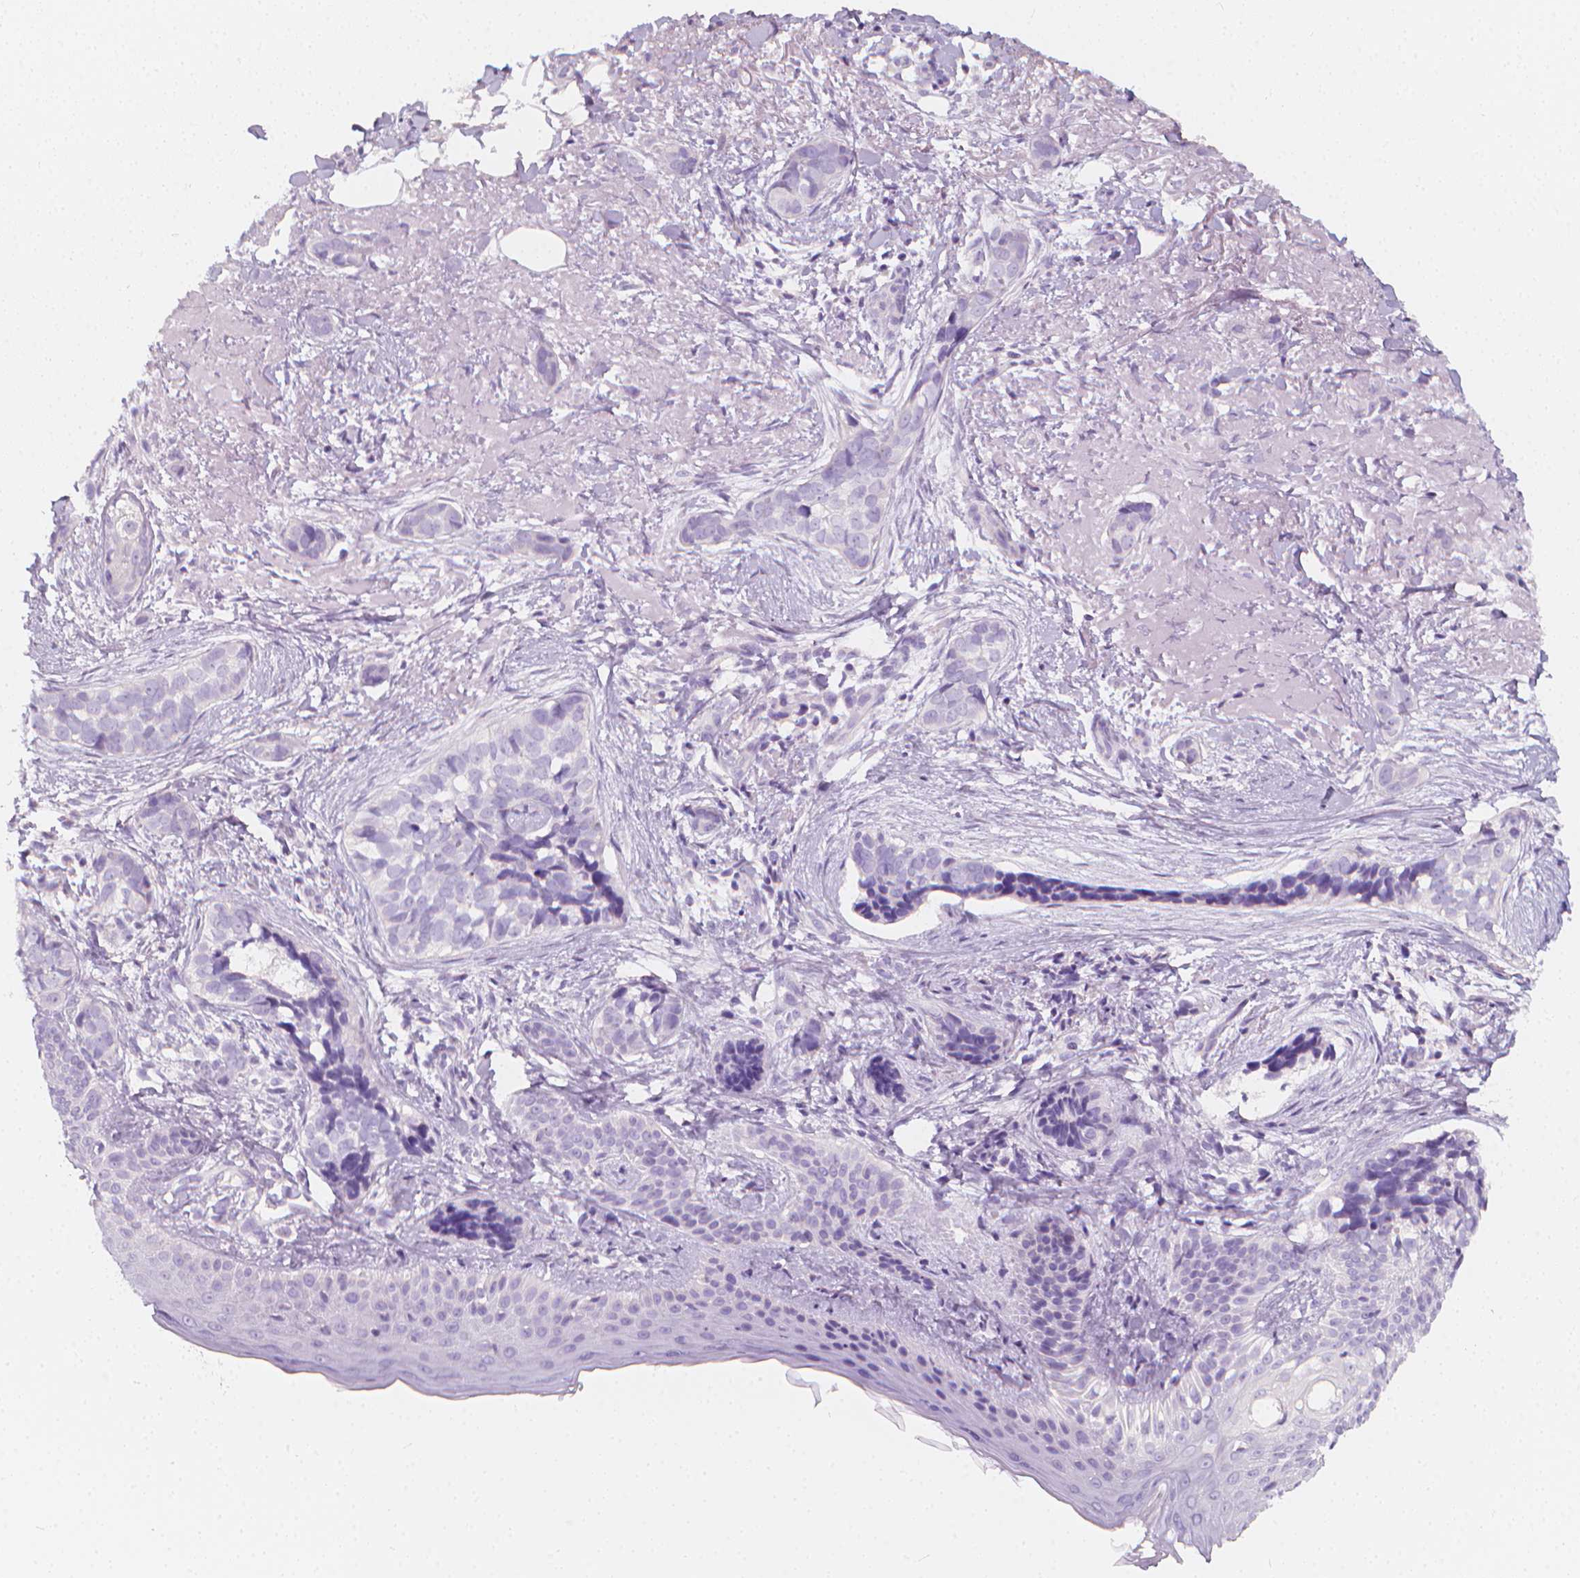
{"staining": {"intensity": "negative", "quantity": "none", "location": "none"}, "tissue": "skin cancer", "cell_type": "Tumor cells", "image_type": "cancer", "snomed": [{"axis": "morphology", "description": "Basal cell carcinoma"}, {"axis": "topography", "description": "Skin"}], "caption": "The micrograph displays no staining of tumor cells in skin basal cell carcinoma.", "gene": "RBFOX1", "patient": {"sex": "male", "age": 87}}